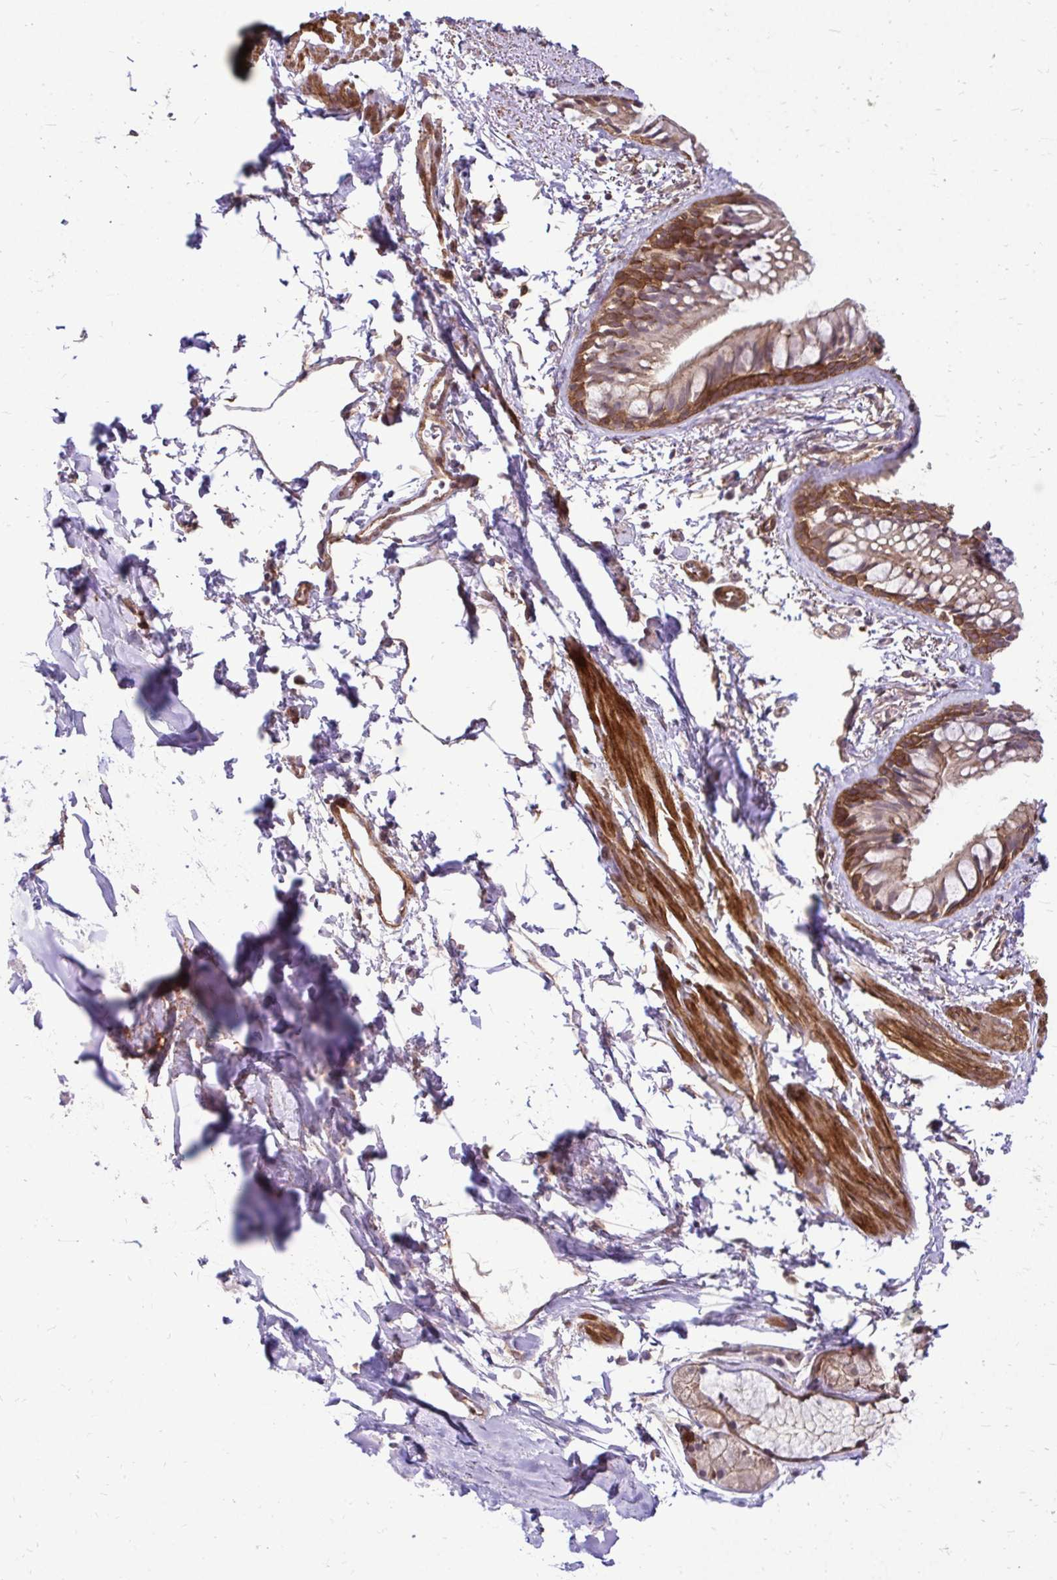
{"staining": {"intensity": "moderate", "quantity": "25%-75%", "location": "cytoplasmic/membranous"}, "tissue": "bronchus", "cell_type": "Respiratory epithelial cells", "image_type": "normal", "snomed": [{"axis": "morphology", "description": "Normal tissue, NOS"}, {"axis": "topography", "description": "Bronchus"}], "caption": "An immunohistochemistry histopathology image of unremarkable tissue is shown. Protein staining in brown shows moderate cytoplasmic/membranous positivity in bronchus within respiratory epithelial cells. (DAB IHC, brown staining for protein, blue staining for nuclei).", "gene": "TRIP6", "patient": {"sex": "female", "age": 59}}